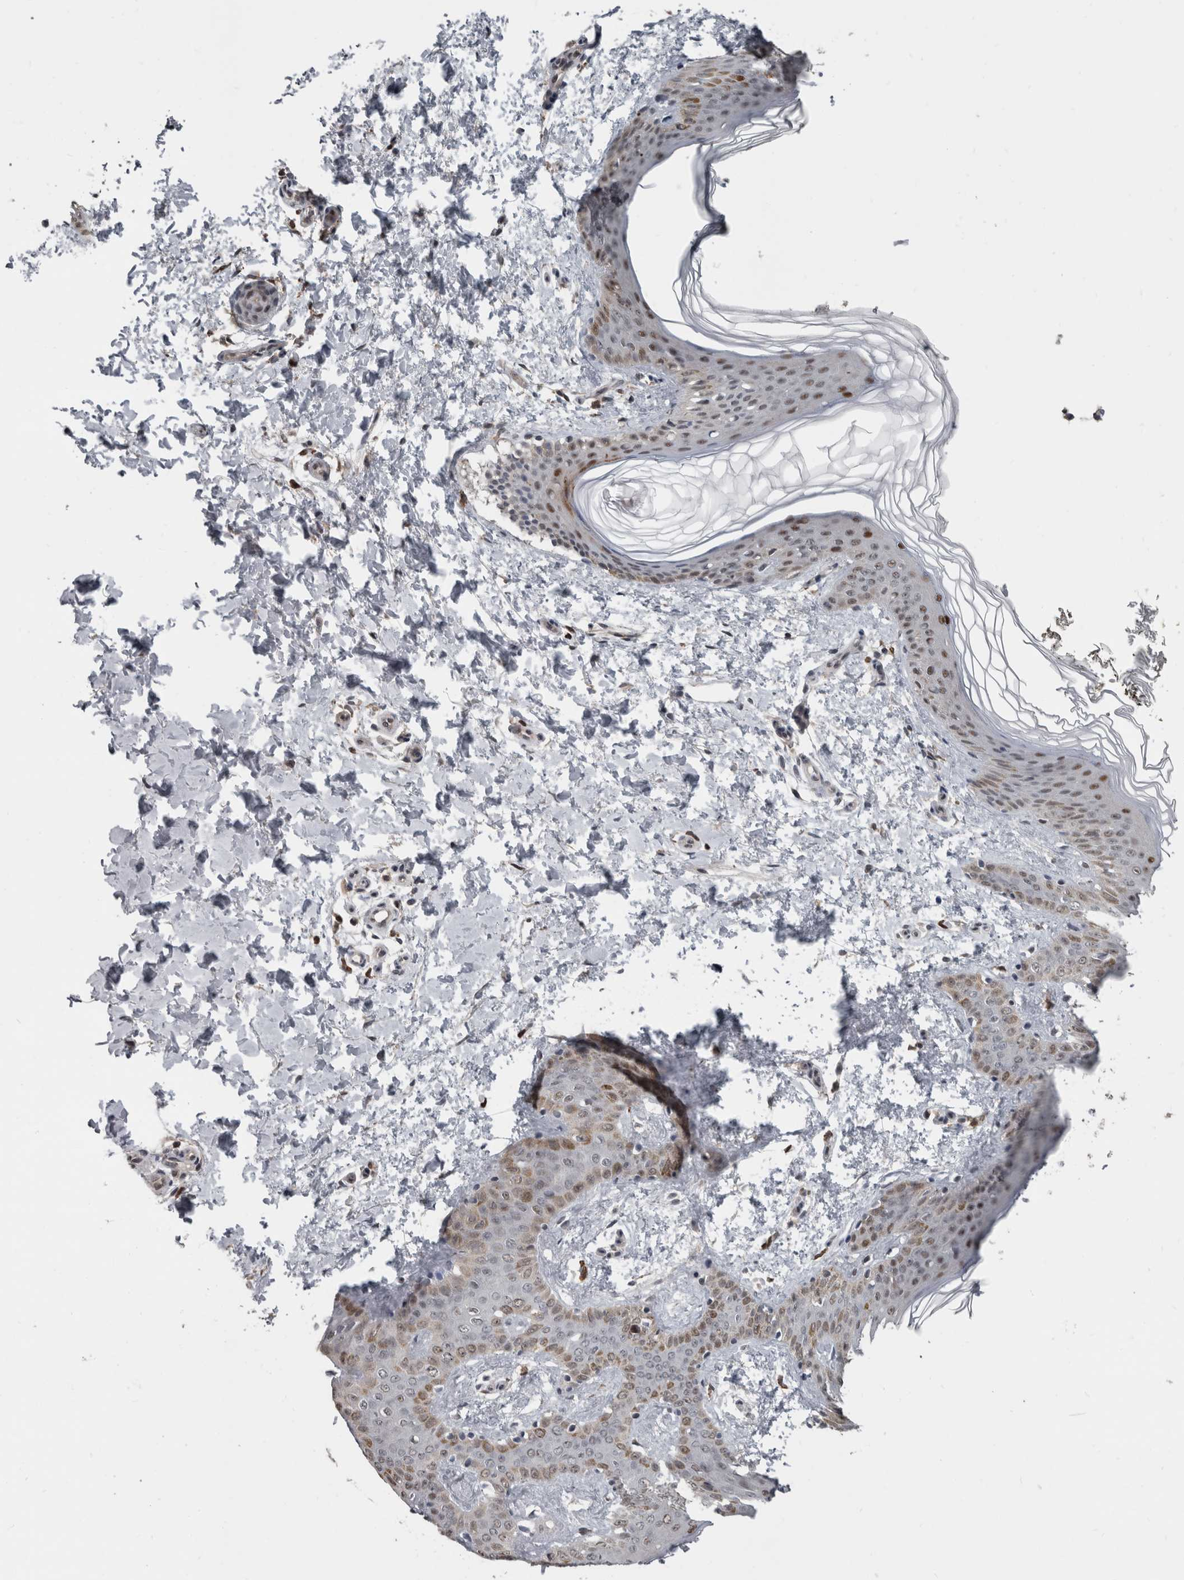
{"staining": {"intensity": "moderate", "quantity": ">75%", "location": "nuclear"}, "tissue": "skin", "cell_type": "Fibroblasts", "image_type": "normal", "snomed": [{"axis": "morphology", "description": "Normal tissue, NOS"}, {"axis": "morphology", "description": "Neoplasm, benign, NOS"}, {"axis": "topography", "description": "Skin"}, {"axis": "topography", "description": "Soft tissue"}], "caption": "Skin stained for a protein shows moderate nuclear positivity in fibroblasts.", "gene": "ZBTB21", "patient": {"sex": "male", "age": 26}}